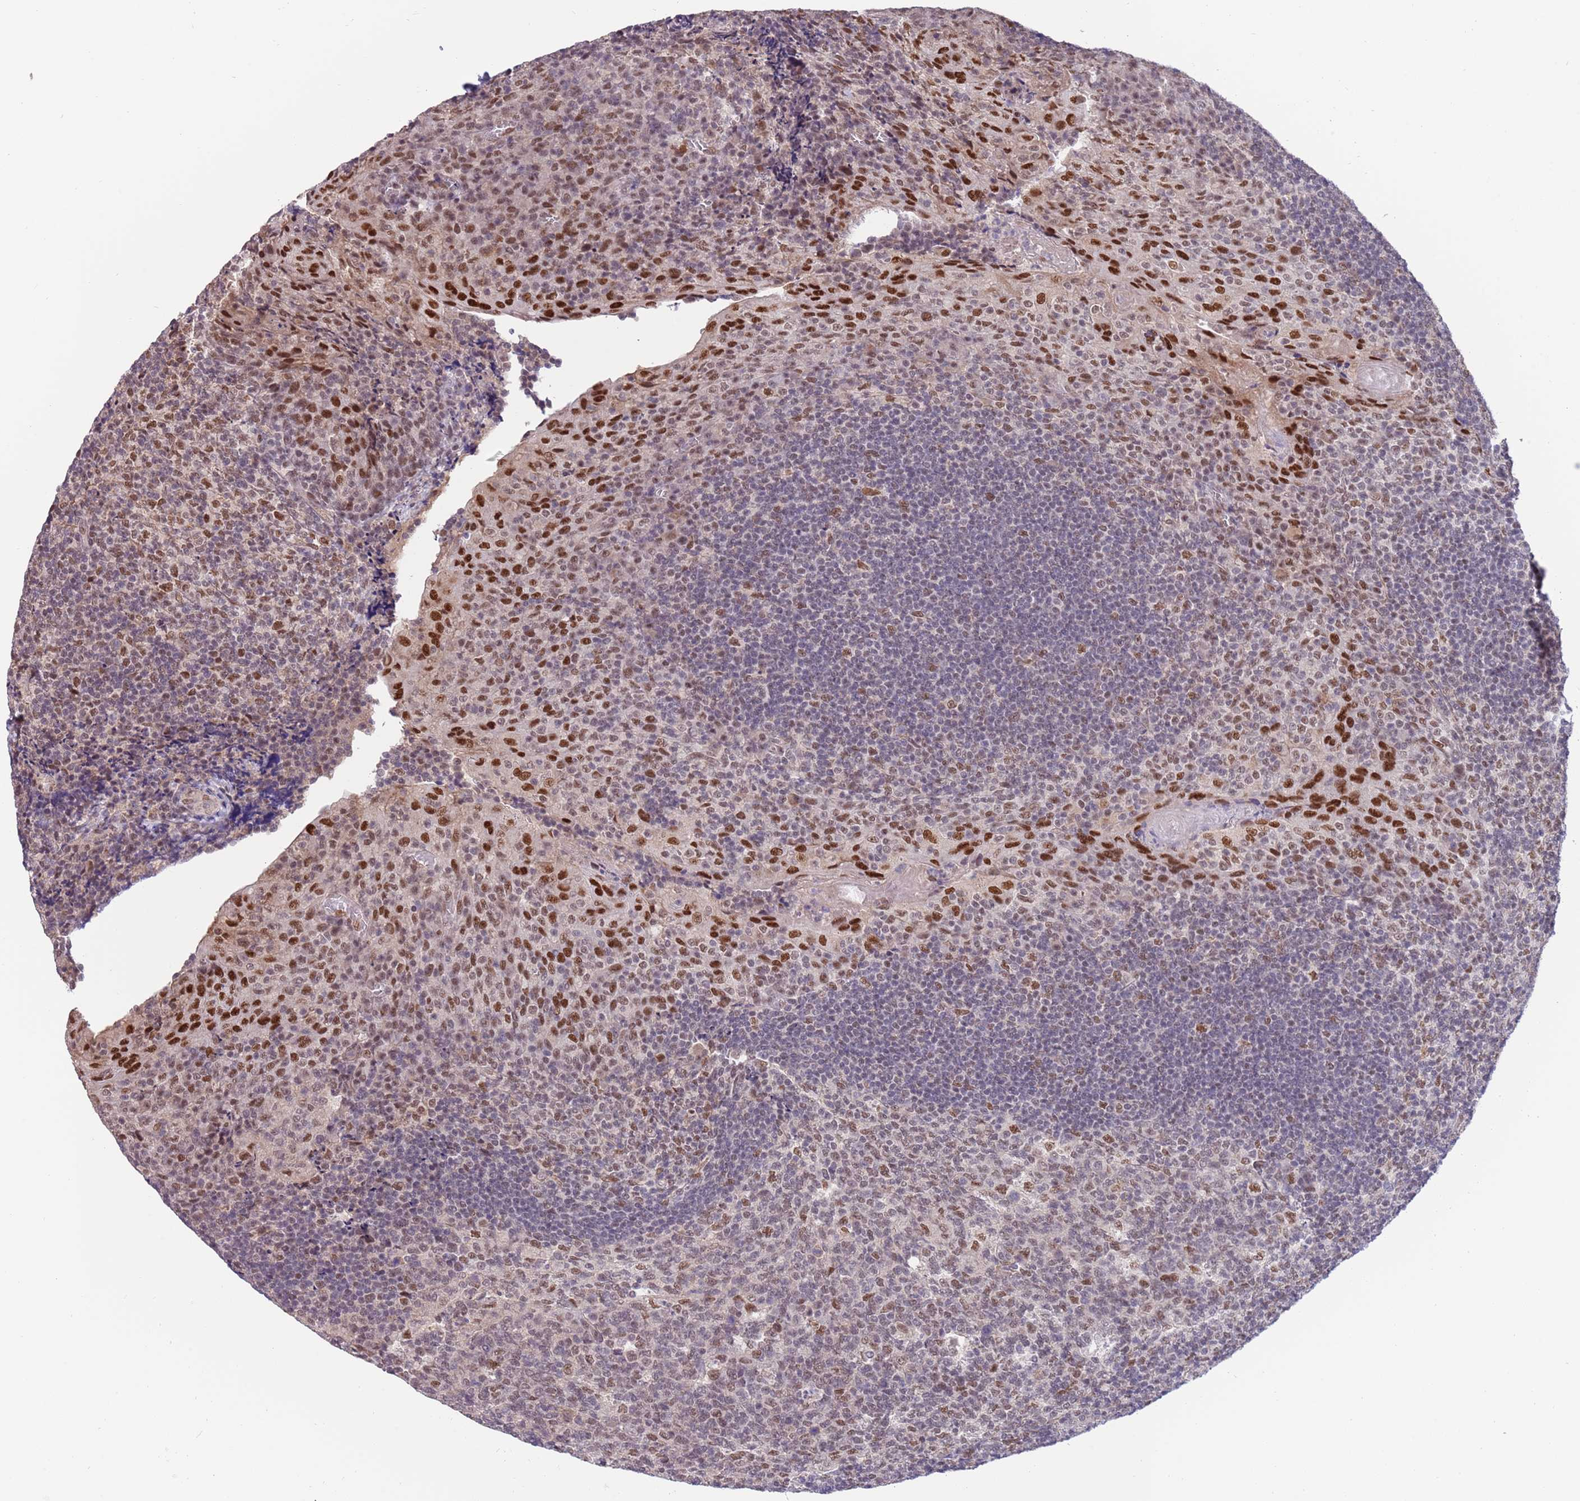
{"staining": {"intensity": "moderate", "quantity": "<25%", "location": "nuclear"}, "tissue": "tonsil", "cell_type": "Germinal center cells", "image_type": "normal", "snomed": [{"axis": "morphology", "description": "Normal tissue, NOS"}, {"axis": "topography", "description": "Tonsil"}], "caption": "This photomicrograph displays benign tonsil stained with immunohistochemistry (IHC) to label a protein in brown. The nuclear of germinal center cells show moderate positivity for the protein. Nuclei are counter-stained blue.", "gene": "ZBTB7A", "patient": {"sex": "male", "age": 17}}